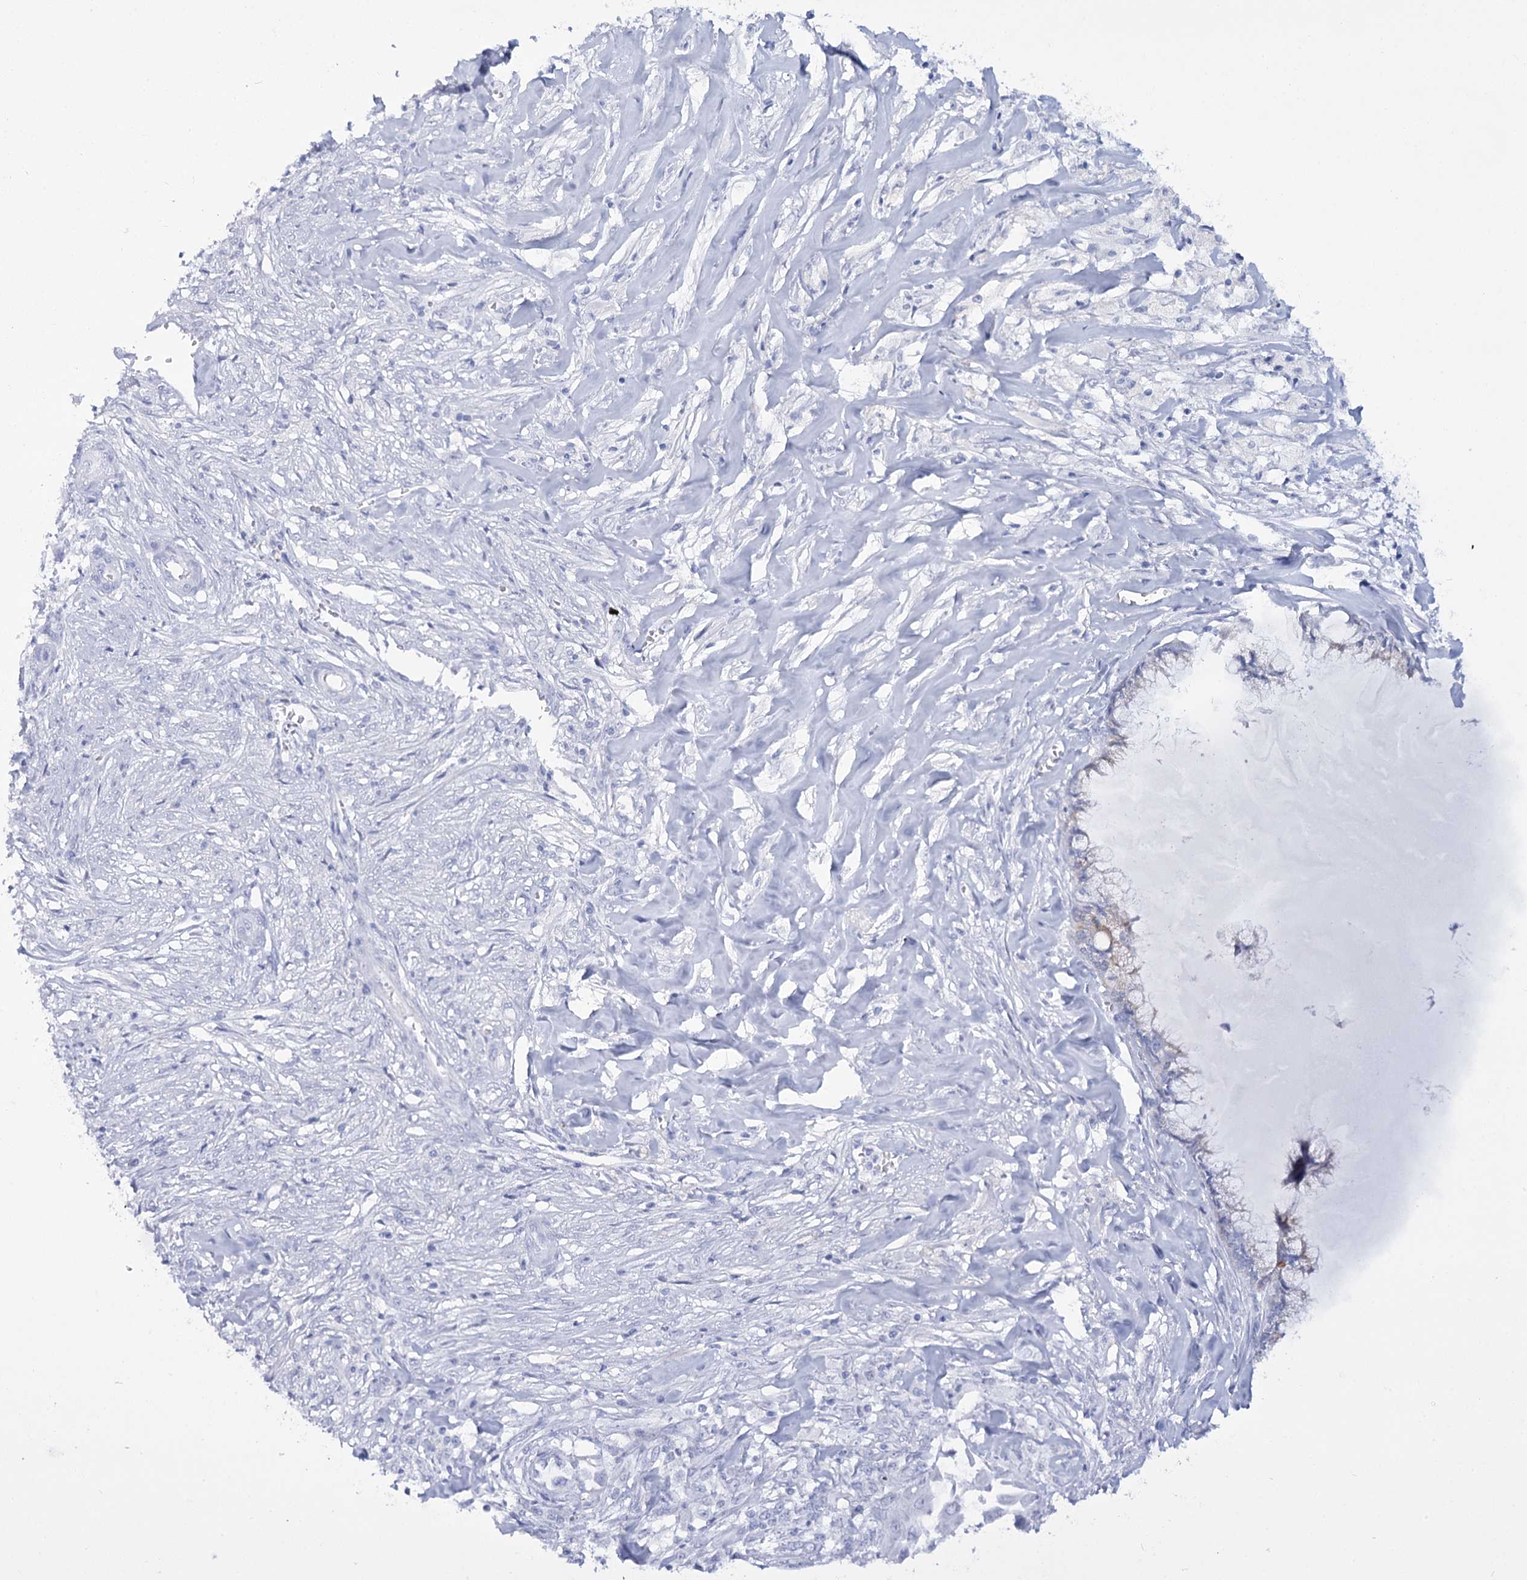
{"staining": {"intensity": "negative", "quantity": "none", "location": "none"}, "tissue": "endometrial cancer", "cell_type": "Tumor cells", "image_type": "cancer", "snomed": [{"axis": "morphology", "description": "Adenocarcinoma, NOS"}, {"axis": "topography", "description": "Endometrium"}], "caption": "Immunohistochemical staining of human endometrial adenocarcinoma exhibits no significant expression in tumor cells.", "gene": "RNF186", "patient": {"sex": "female", "age": 86}}